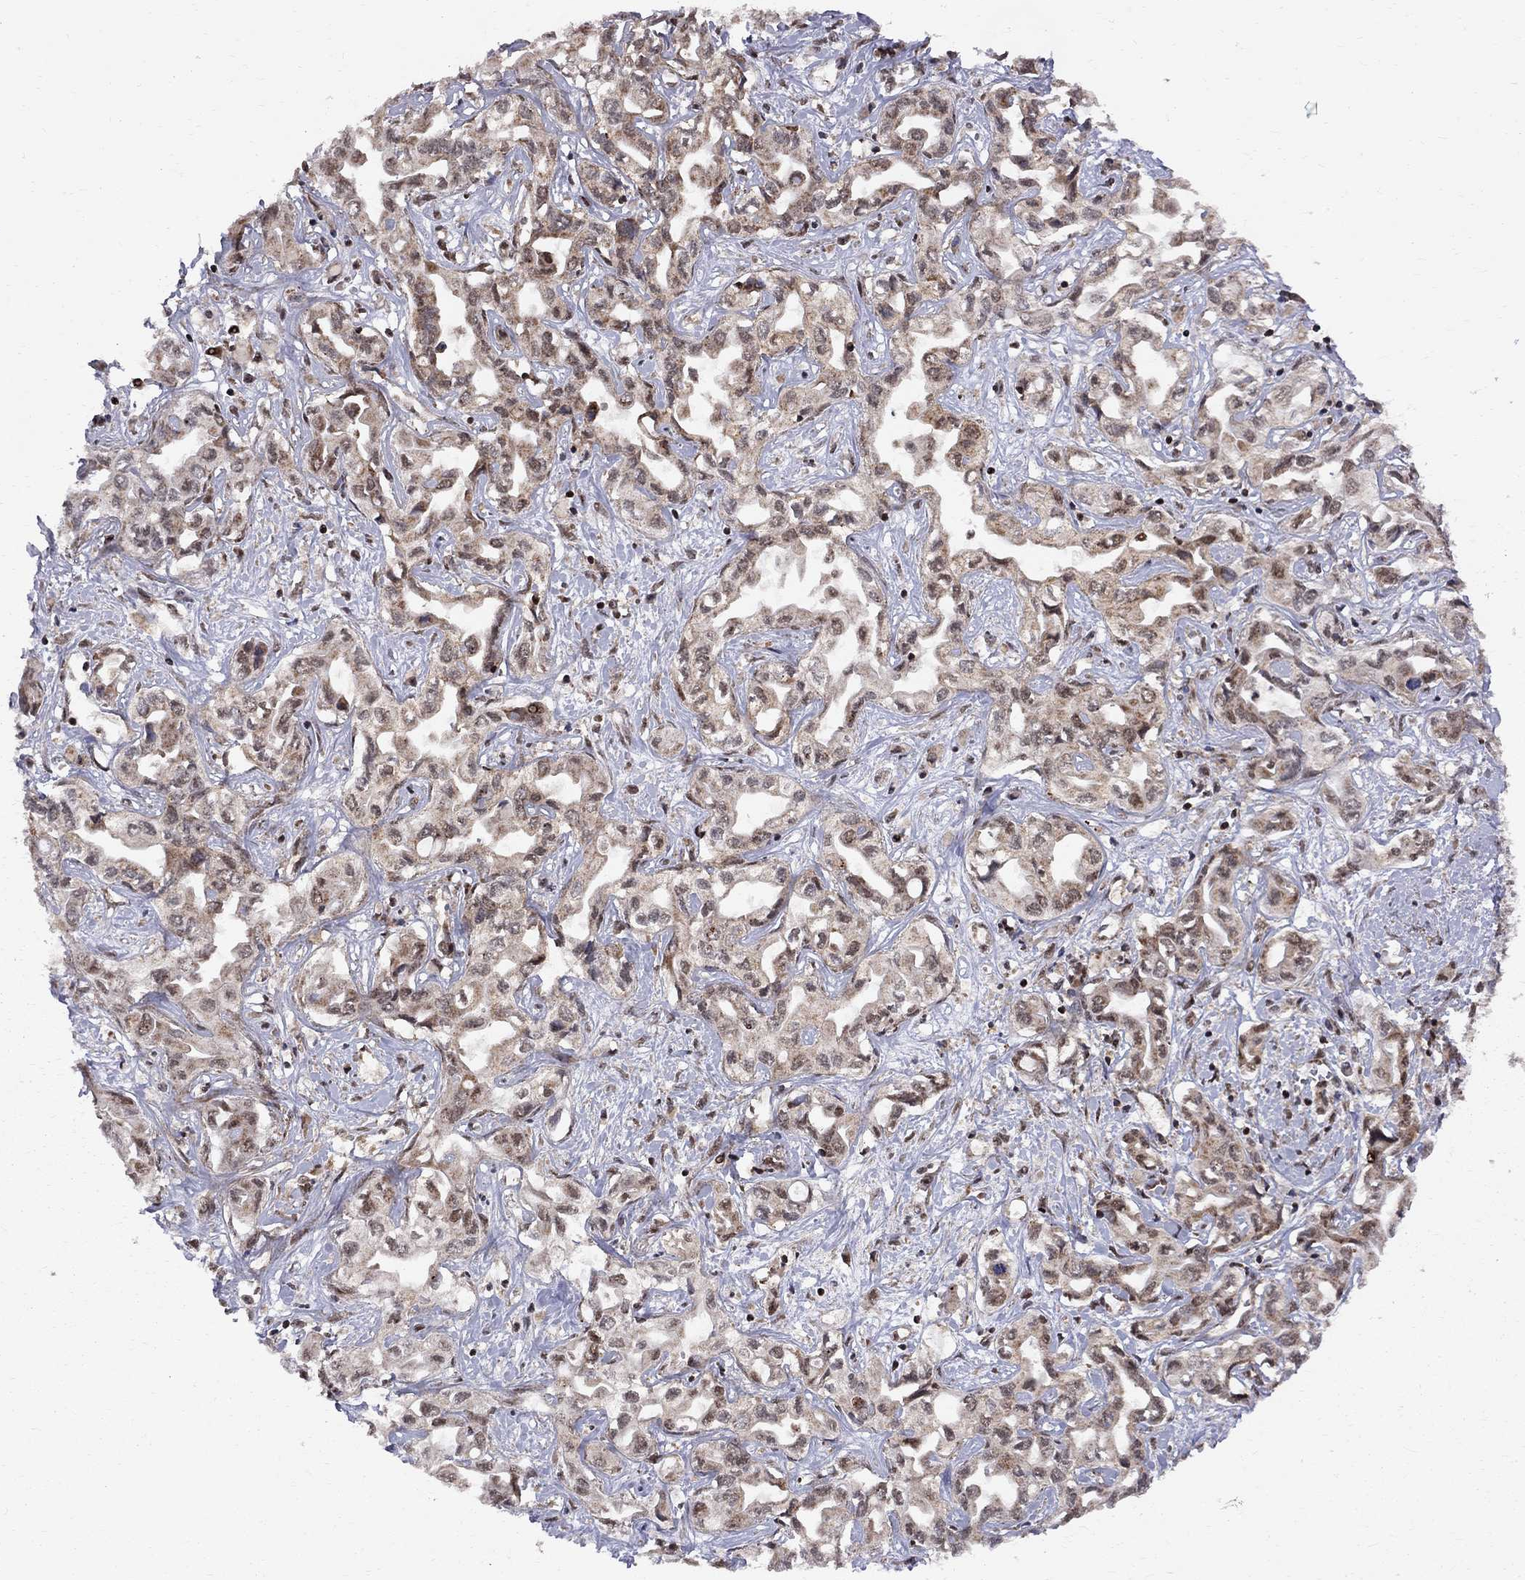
{"staining": {"intensity": "moderate", "quantity": "25%-75%", "location": "cytoplasmic/membranous"}, "tissue": "liver cancer", "cell_type": "Tumor cells", "image_type": "cancer", "snomed": [{"axis": "morphology", "description": "Cholangiocarcinoma"}, {"axis": "topography", "description": "Liver"}], "caption": "Protein positivity by IHC displays moderate cytoplasmic/membranous staining in about 25%-75% of tumor cells in liver cholangiocarcinoma. Nuclei are stained in blue.", "gene": "ELOB", "patient": {"sex": "female", "age": 64}}